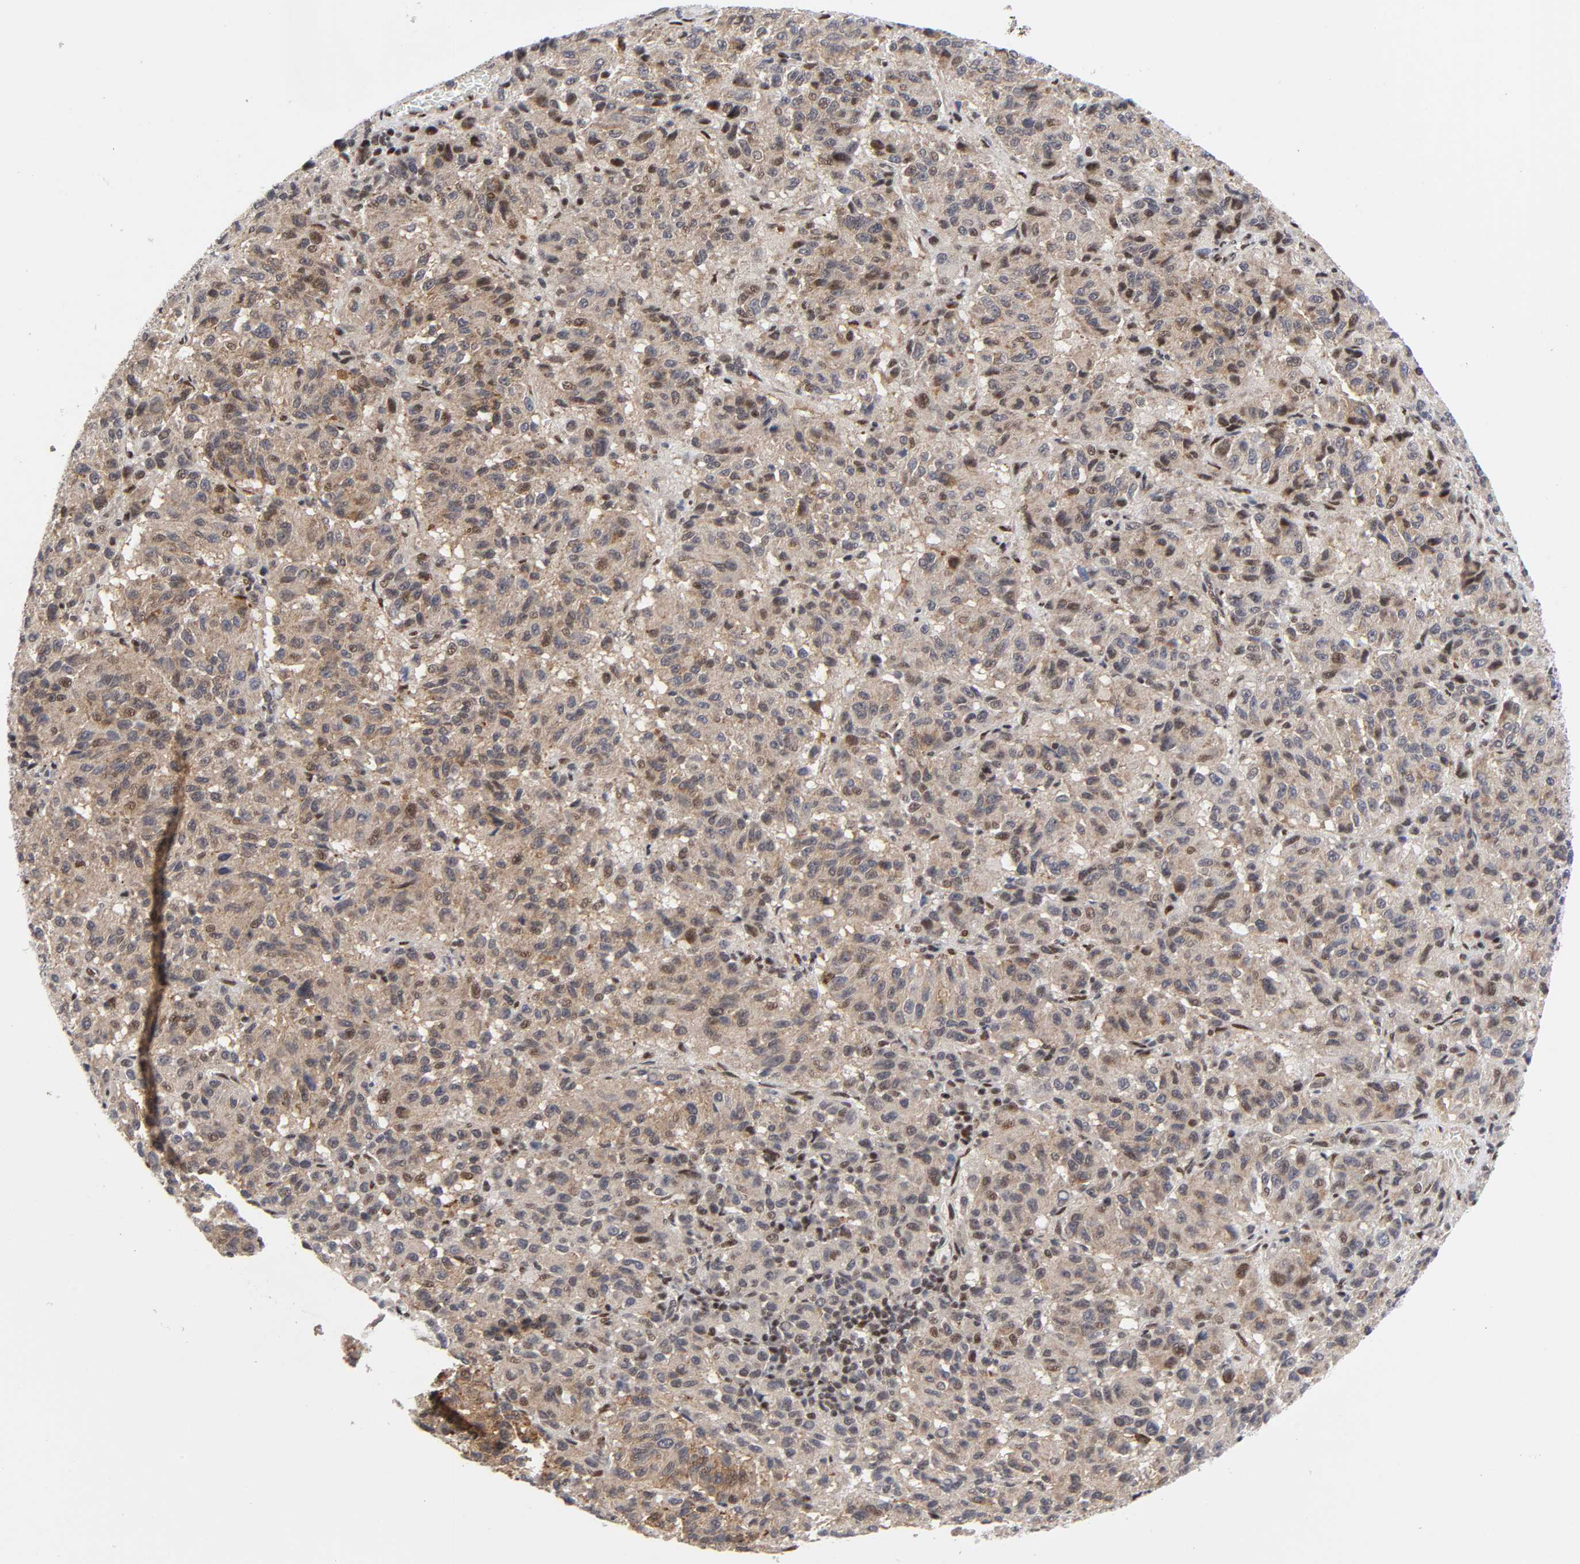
{"staining": {"intensity": "moderate", "quantity": ">75%", "location": "cytoplasmic/membranous,nuclear"}, "tissue": "melanoma", "cell_type": "Tumor cells", "image_type": "cancer", "snomed": [{"axis": "morphology", "description": "Malignant melanoma, Metastatic site"}, {"axis": "topography", "description": "Lung"}], "caption": "Immunohistochemical staining of melanoma exhibits medium levels of moderate cytoplasmic/membranous and nuclear protein expression in approximately >75% of tumor cells.", "gene": "STK38", "patient": {"sex": "male", "age": 64}}